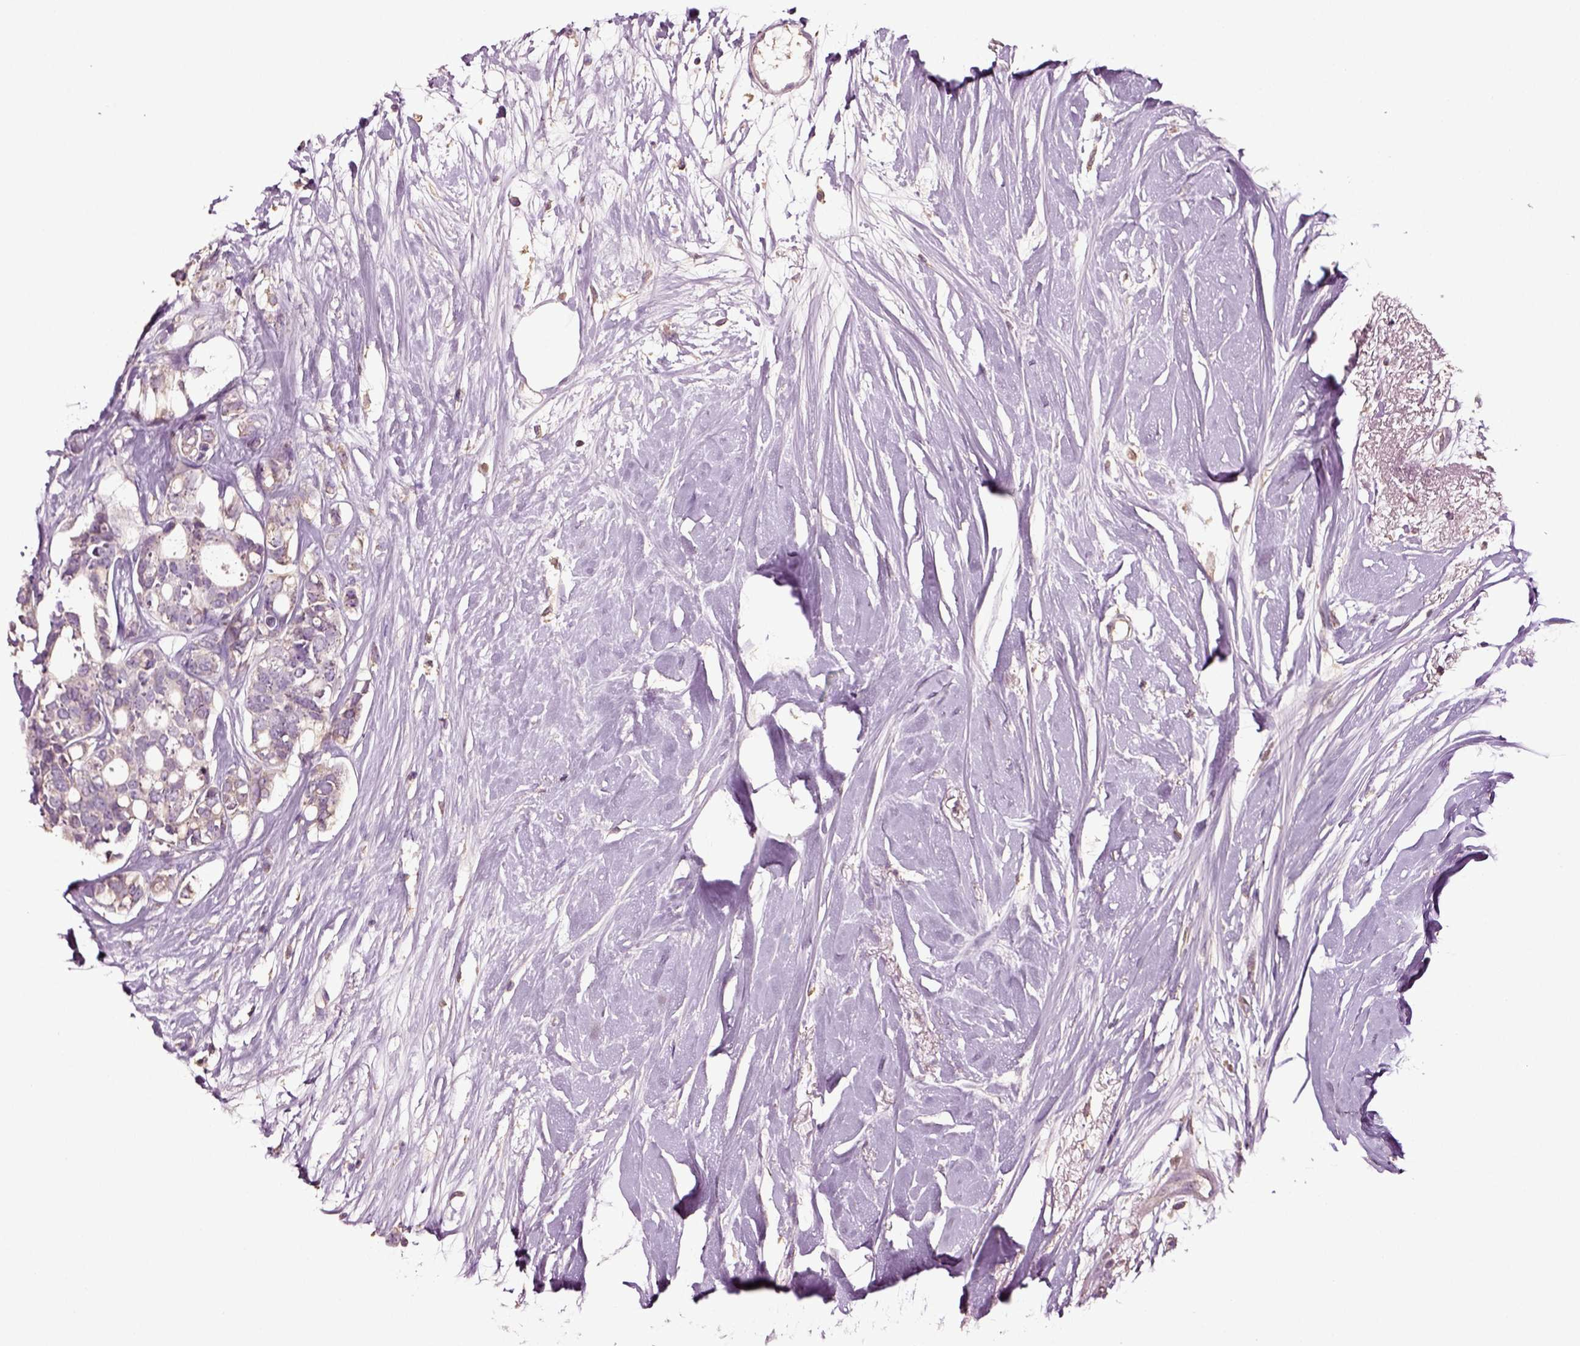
{"staining": {"intensity": "negative", "quantity": "none", "location": "none"}, "tissue": "breast cancer", "cell_type": "Tumor cells", "image_type": "cancer", "snomed": [{"axis": "morphology", "description": "Duct carcinoma"}, {"axis": "topography", "description": "Breast"}], "caption": "A high-resolution micrograph shows immunohistochemistry staining of breast cancer, which shows no significant expression in tumor cells.", "gene": "DEFB118", "patient": {"sex": "female", "age": 40}}